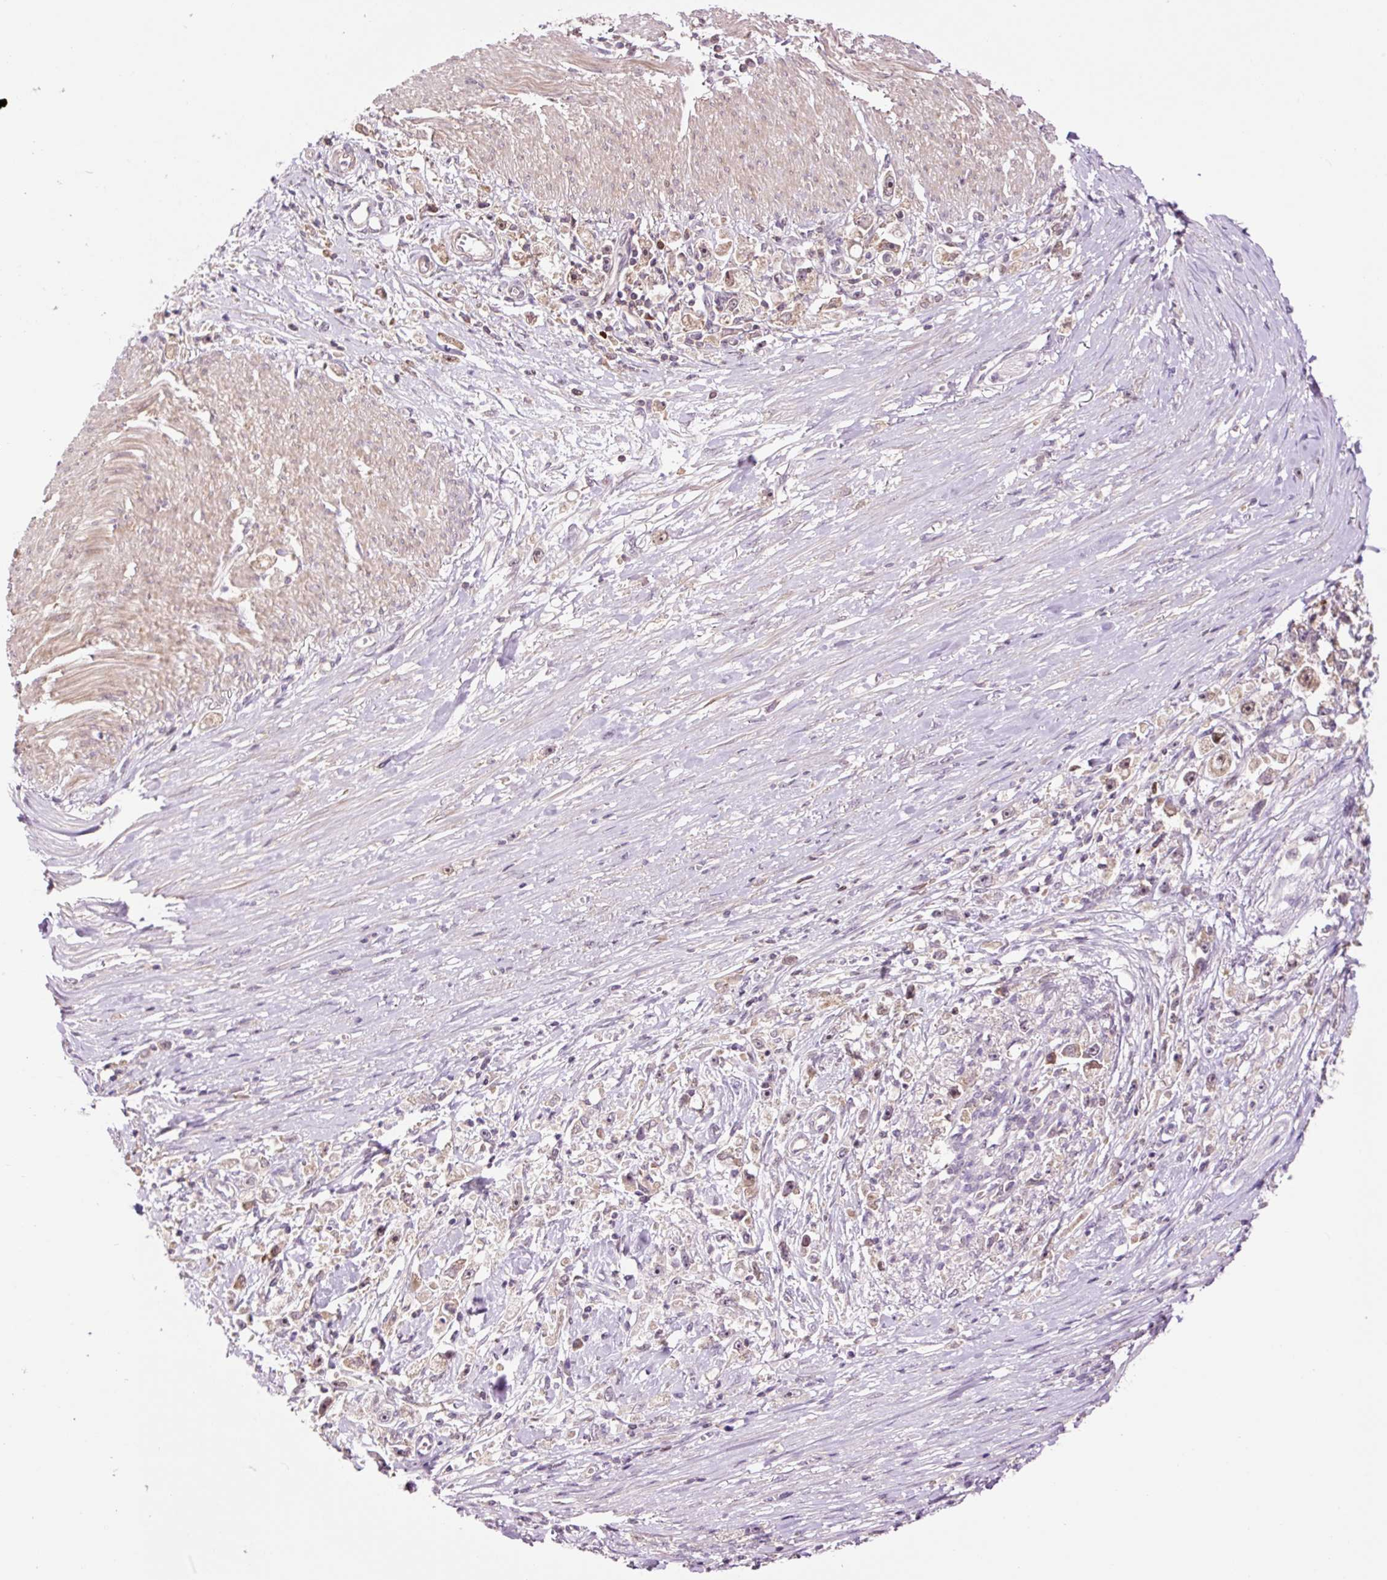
{"staining": {"intensity": "weak", "quantity": "<25%", "location": "nuclear"}, "tissue": "stomach cancer", "cell_type": "Tumor cells", "image_type": "cancer", "snomed": [{"axis": "morphology", "description": "Adenocarcinoma, NOS"}, {"axis": "topography", "description": "Stomach"}], "caption": "An IHC histopathology image of adenocarcinoma (stomach) is shown. There is no staining in tumor cells of adenocarcinoma (stomach).", "gene": "DPPA4", "patient": {"sex": "female", "age": 59}}